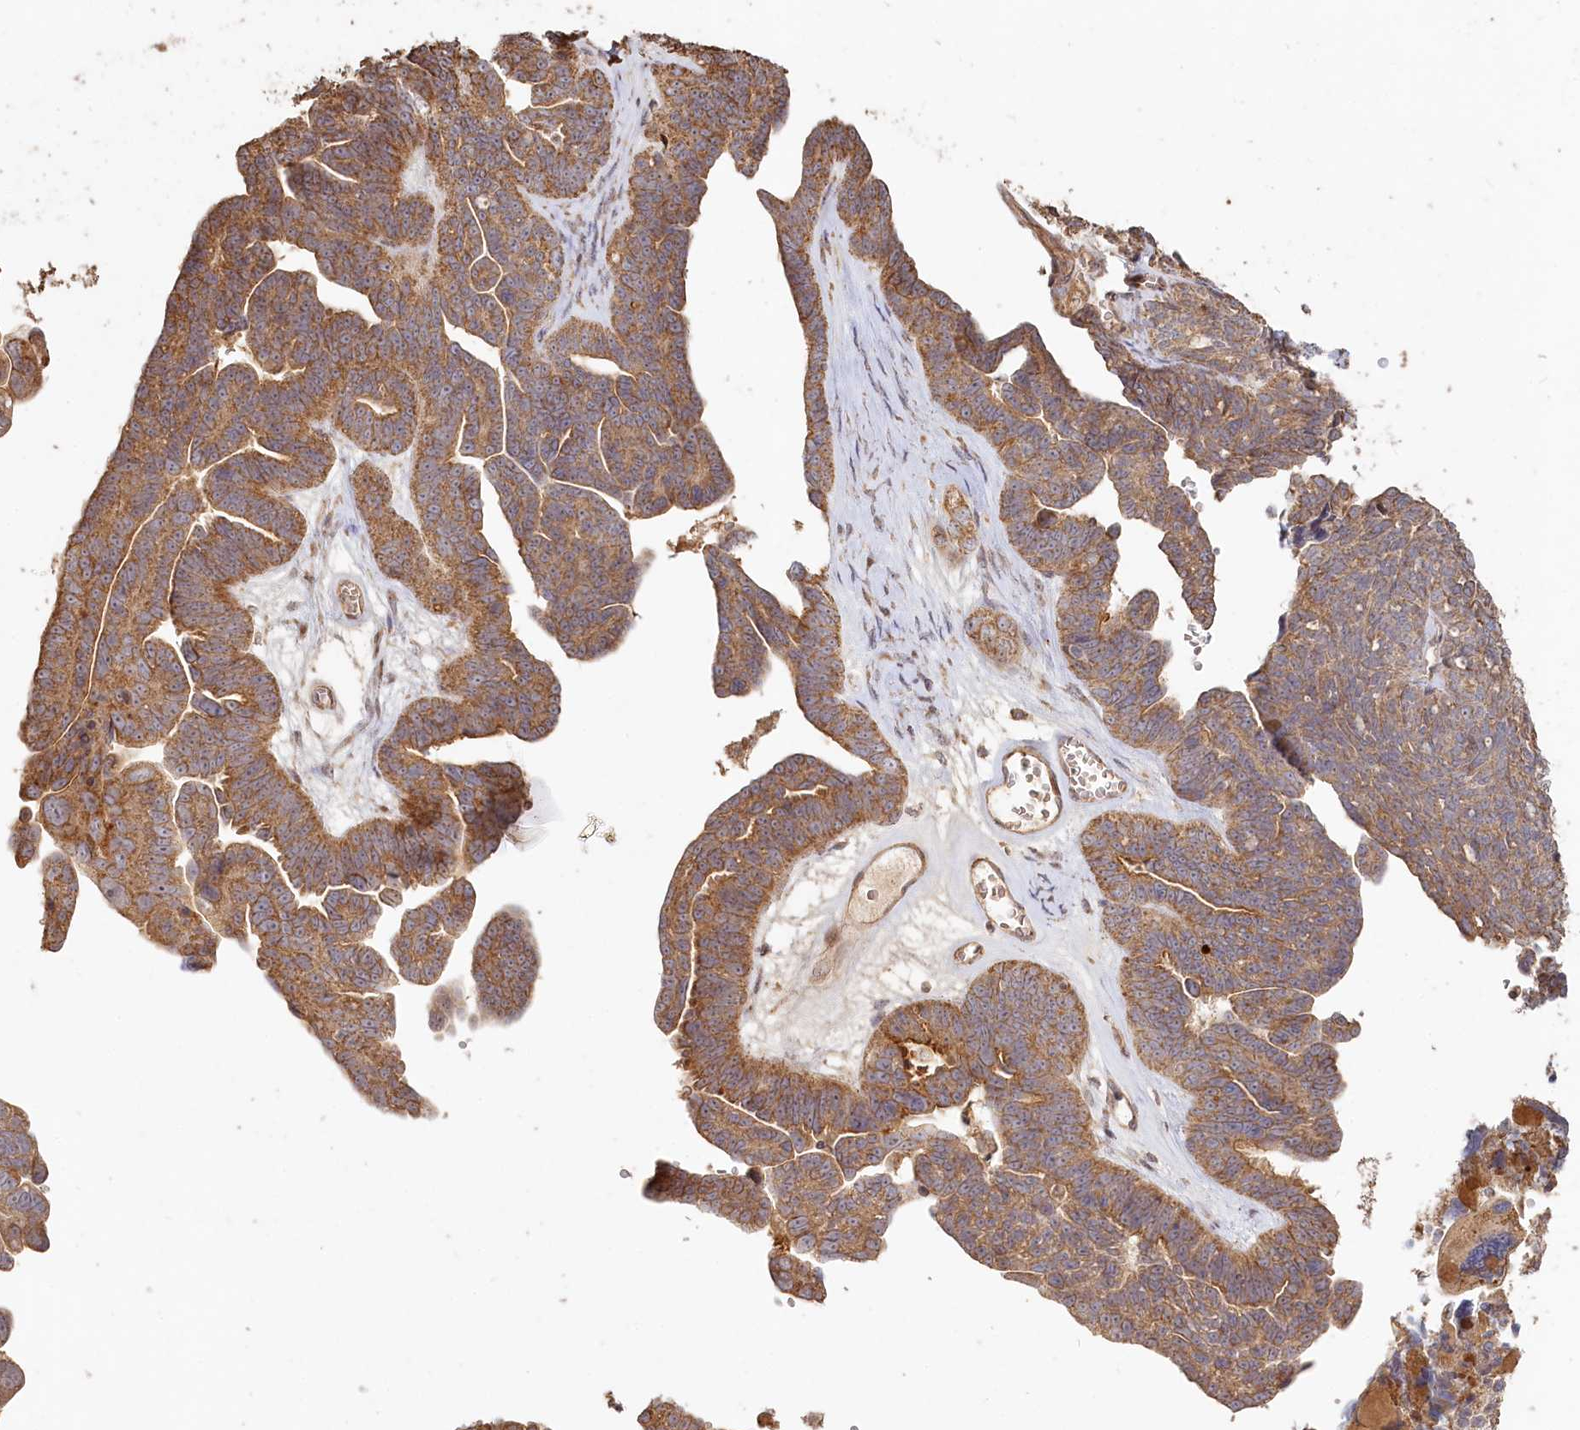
{"staining": {"intensity": "moderate", "quantity": ">75%", "location": "cytoplasmic/membranous"}, "tissue": "ovarian cancer", "cell_type": "Tumor cells", "image_type": "cancer", "snomed": [{"axis": "morphology", "description": "Cystadenocarcinoma, serous, NOS"}, {"axis": "topography", "description": "Ovary"}], "caption": "Moderate cytoplasmic/membranous positivity for a protein is present in approximately >75% of tumor cells of ovarian cancer (serous cystadenocarcinoma) using IHC.", "gene": "HAL", "patient": {"sex": "female", "age": 79}}